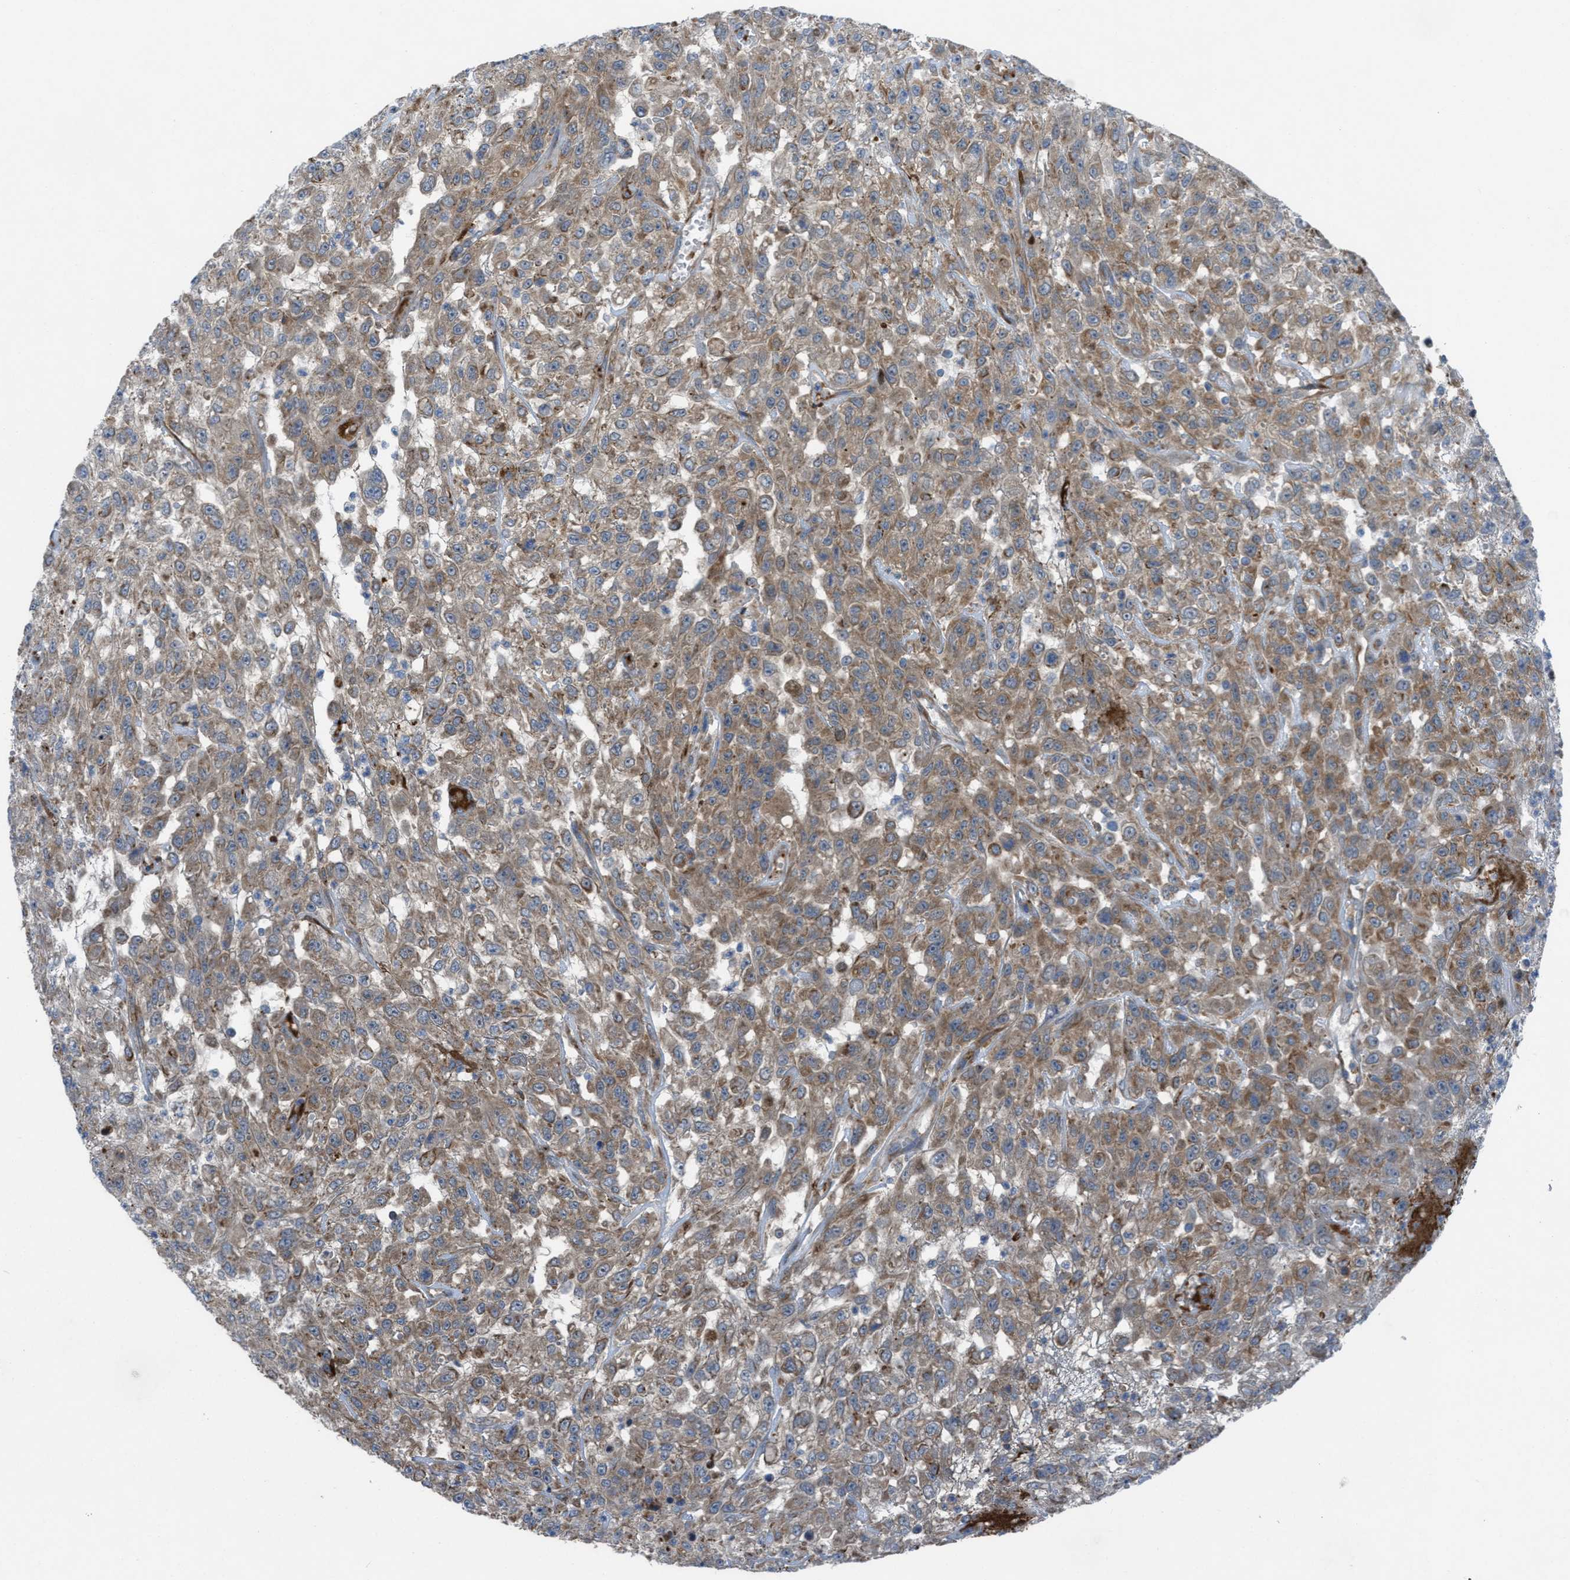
{"staining": {"intensity": "moderate", "quantity": ">75%", "location": "cytoplasmic/membranous"}, "tissue": "urothelial cancer", "cell_type": "Tumor cells", "image_type": "cancer", "snomed": [{"axis": "morphology", "description": "Urothelial carcinoma, High grade"}, {"axis": "topography", "description": "Urinary bladder"}], "caption": "IHC histopathology image of human high-grade urothelial carcinoma stained for a protein (brown), which shows medium levels of moderate cytoplasmic/membranous positivity in about >75% of tumor cells.", "gene": "SLC6A9", "patient": {"sex": "female", "age": 64}}